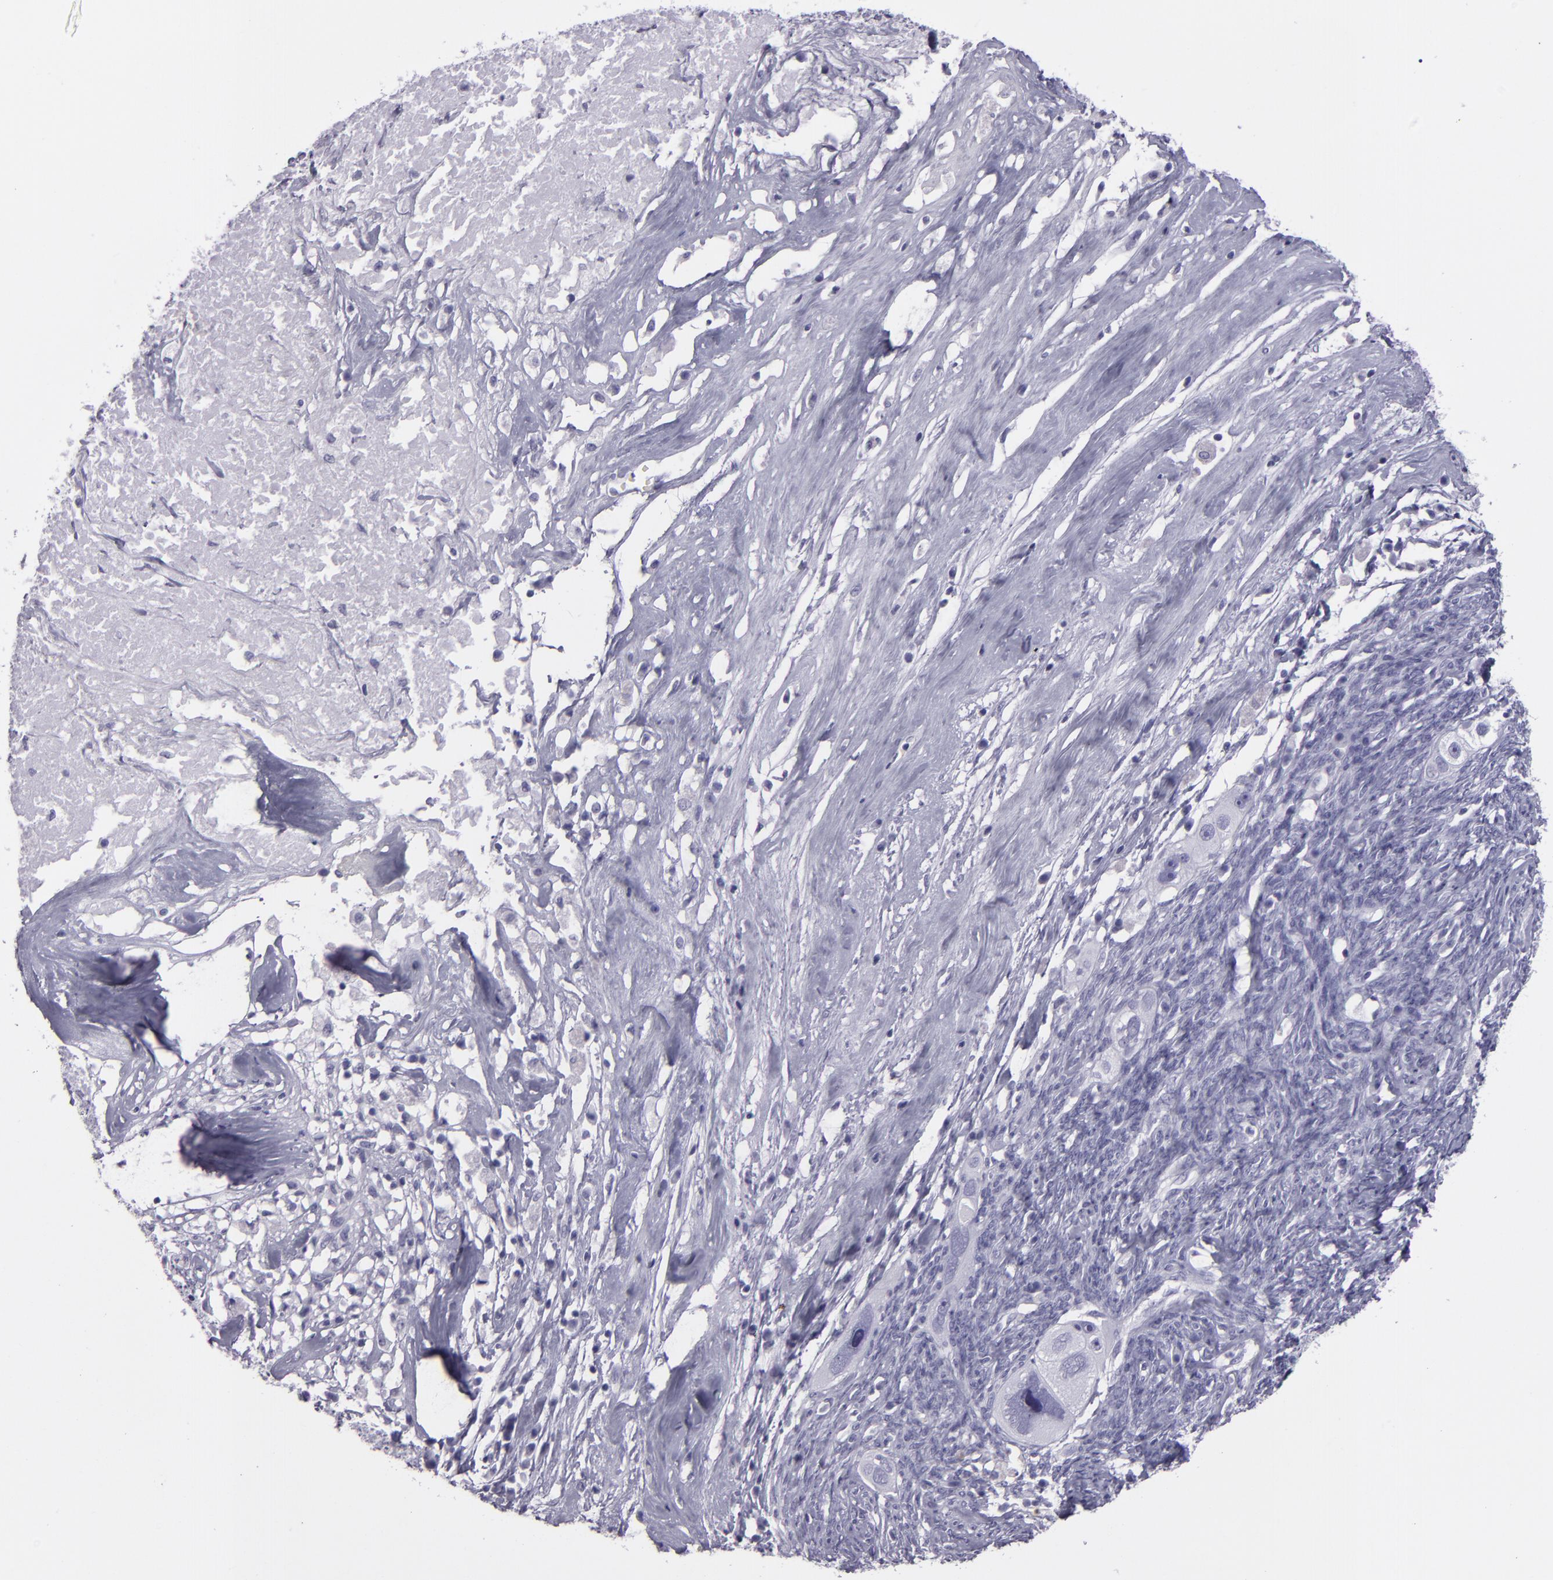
{"staining": {"intensity": "negative", "quantity": "none", "location": "none"}, "tissue": "ovarian cancer", "cell_type": "Tumor cells", "image_type": "cancer", "snomed": [{"axis": "morphology", "description": "Normal tissue, NOS"}, {"axis": "morphology", "description": "Cystadenocarcinoma, serous, NOS"}, {"axis": "topography", "description": "Ovary"}], "caption": "IHC of serous cystadenocarcinoma (ovarian) displays no positivity in tumor cells.", "gene": "CR2", "patient": {"sex": "female", "age": 62}}